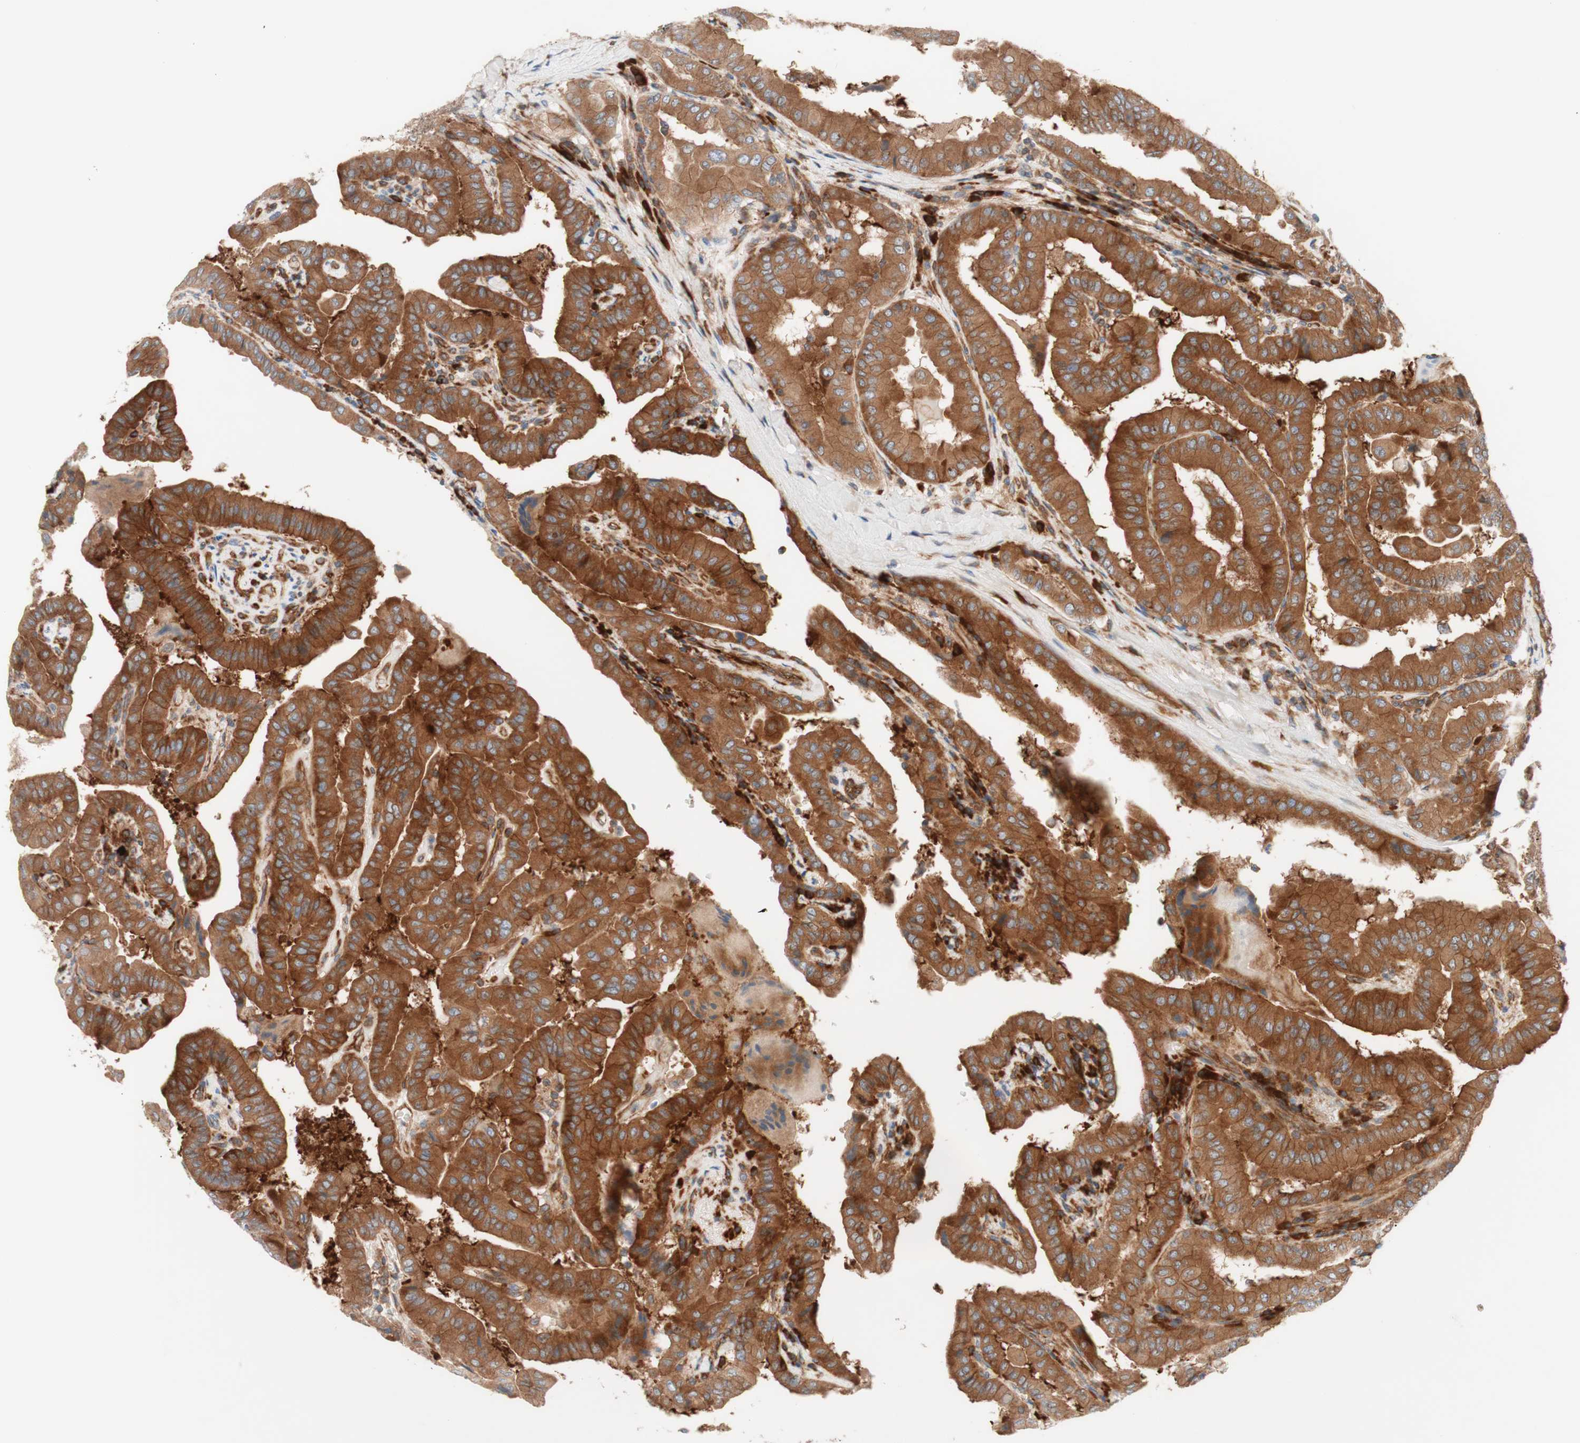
{"staining": {"intensity": "moderate", "quantity": ">75%", "location": "cytoplasmic/membranous"}, "tissue": "thyroid cancer", "cell_type": "Tumor cells", "image_type": "cancer", "snomed": [{"axis": "morphology", "description": "Papillary adenocarcinoma, NOS"}, {"axis": "topography", "description": "Thyroid gland"}], "caption": "An immunohistochemistry image of neoplastic tissue is shown. Protein staining in brown shows moderate cytoplasmic/membranous positivity in papillary adenocarcinoma (thyroid) within tumor cells. Using DAB (brown) and hematoxylin (blue) stains, captured at high magnification using brightfield microscopy.", "gene": "CCN4", "patient": {"sex": "male", "age": 33}}